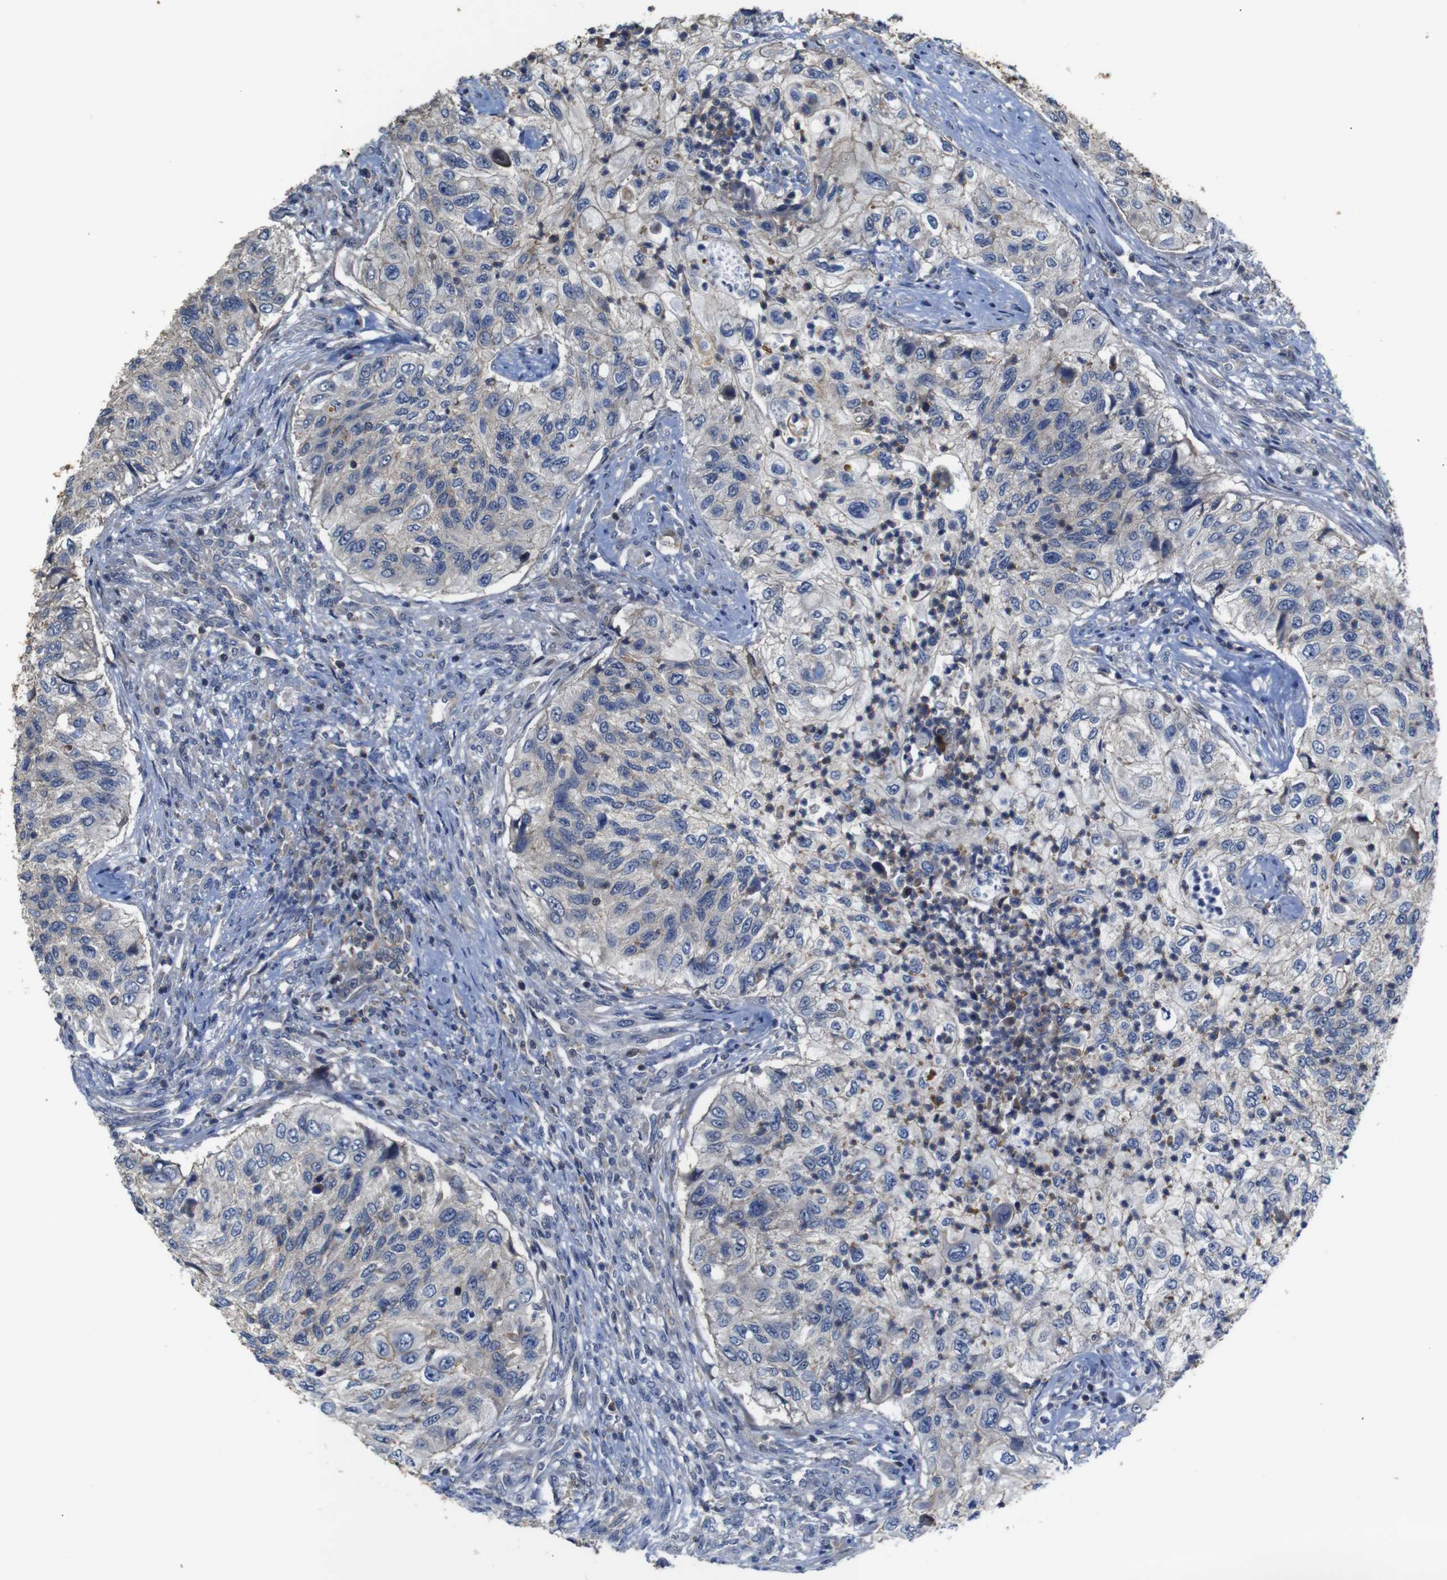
{"staining": {"intensity": "negative", "quantity": "none", "location": "none"}, "tissue": "urothelial cancer", "cell_type": "Tumor cells", "image_type": "cancer", "snomed": [{"axis": "morphology", "description": "Urothelial carcinoma, High grade"}, {"axis": "topography", "description": "Urinary bladder"}], "caption": "Tumor cells show no significant expression in urothelial carcinoma (high-grade).", "gene": "BRWD3", "patient": {"sex": "female", "age": 60}}